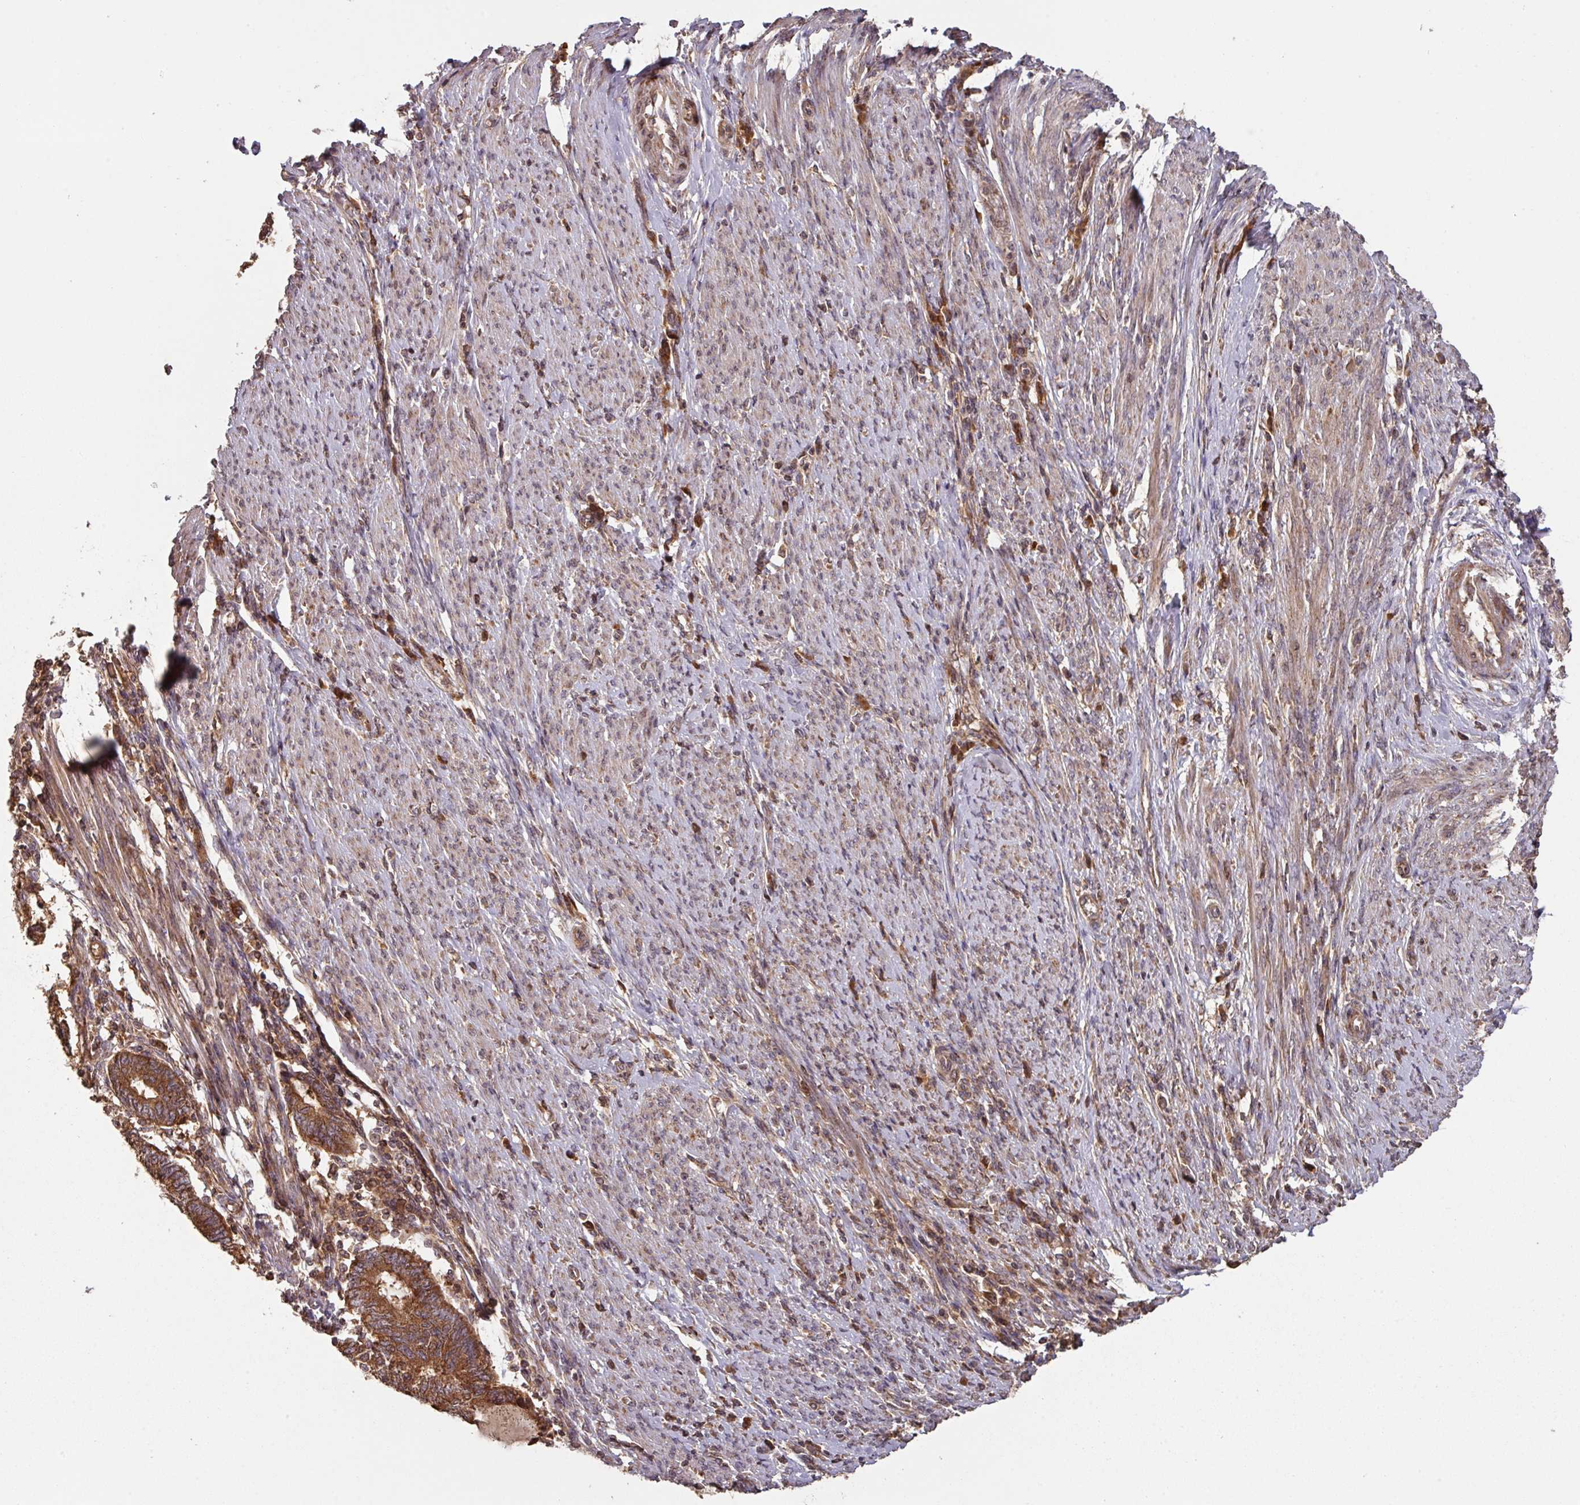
{"staining": {"intensity": "strong", "quantity": ">75%", "location": "cytoplasmic/membranous"}, "tissue": "endometrial cancer", "cell_type": "Tumor cells", "image_type": "cancer", "snomed": [{"axis": "morphology", "description": "Adenocarcinoma, NOS"}, {"axis": "topography", "description": "Uterus"}, {"axis": "topography", "description": "Endometrium"}], "caption": "Immunohistochemical staining of human endometrial cancer exhibits high levels of strong cytoplasmic/membranous protein positivity in about >75% of tumor cells.", "gene": "MRRF", "patient": {"sex": "female", "age": 70}}